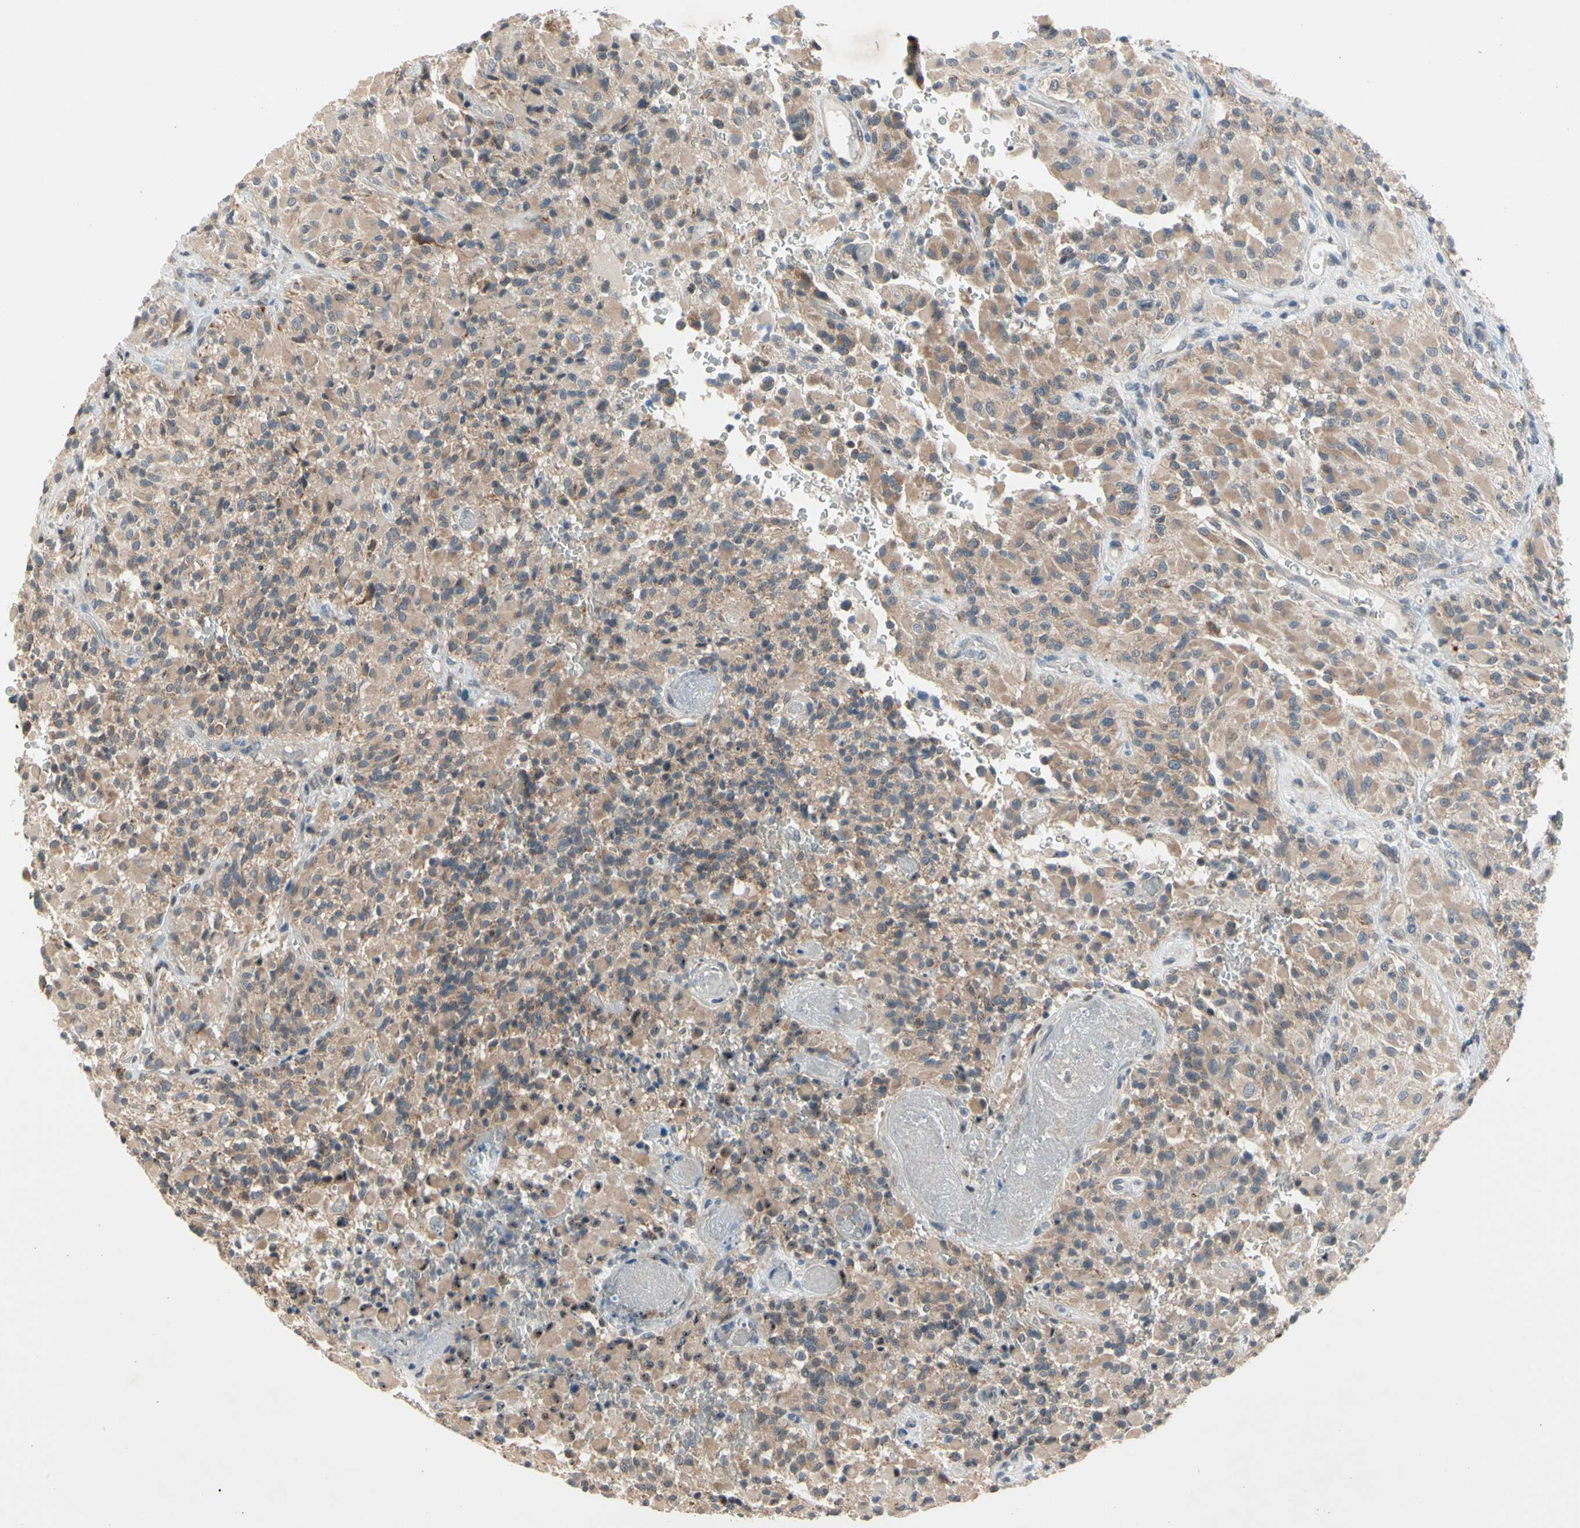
{"staining": {"intensity": "moderate", "quantity": ">75%", "location": "cytoplasmic/membranous"}, "tissue": "glioma", "cell_type": "Tumor cells", "image_type": "cancer", "snomed": [{"axis": "morphology", "description": "Glioma, malignant, High grade"}, {"axis": "topography", "description": "Brain"}], "caption": "High-grade glioma (malignant) stained for a protein (brown) reveals moderate cytoplasmic/membranous positive expression in about >75% of tumor cells.", "gene": "MARK1", "patient": {"sex": "male", "age": 71}}